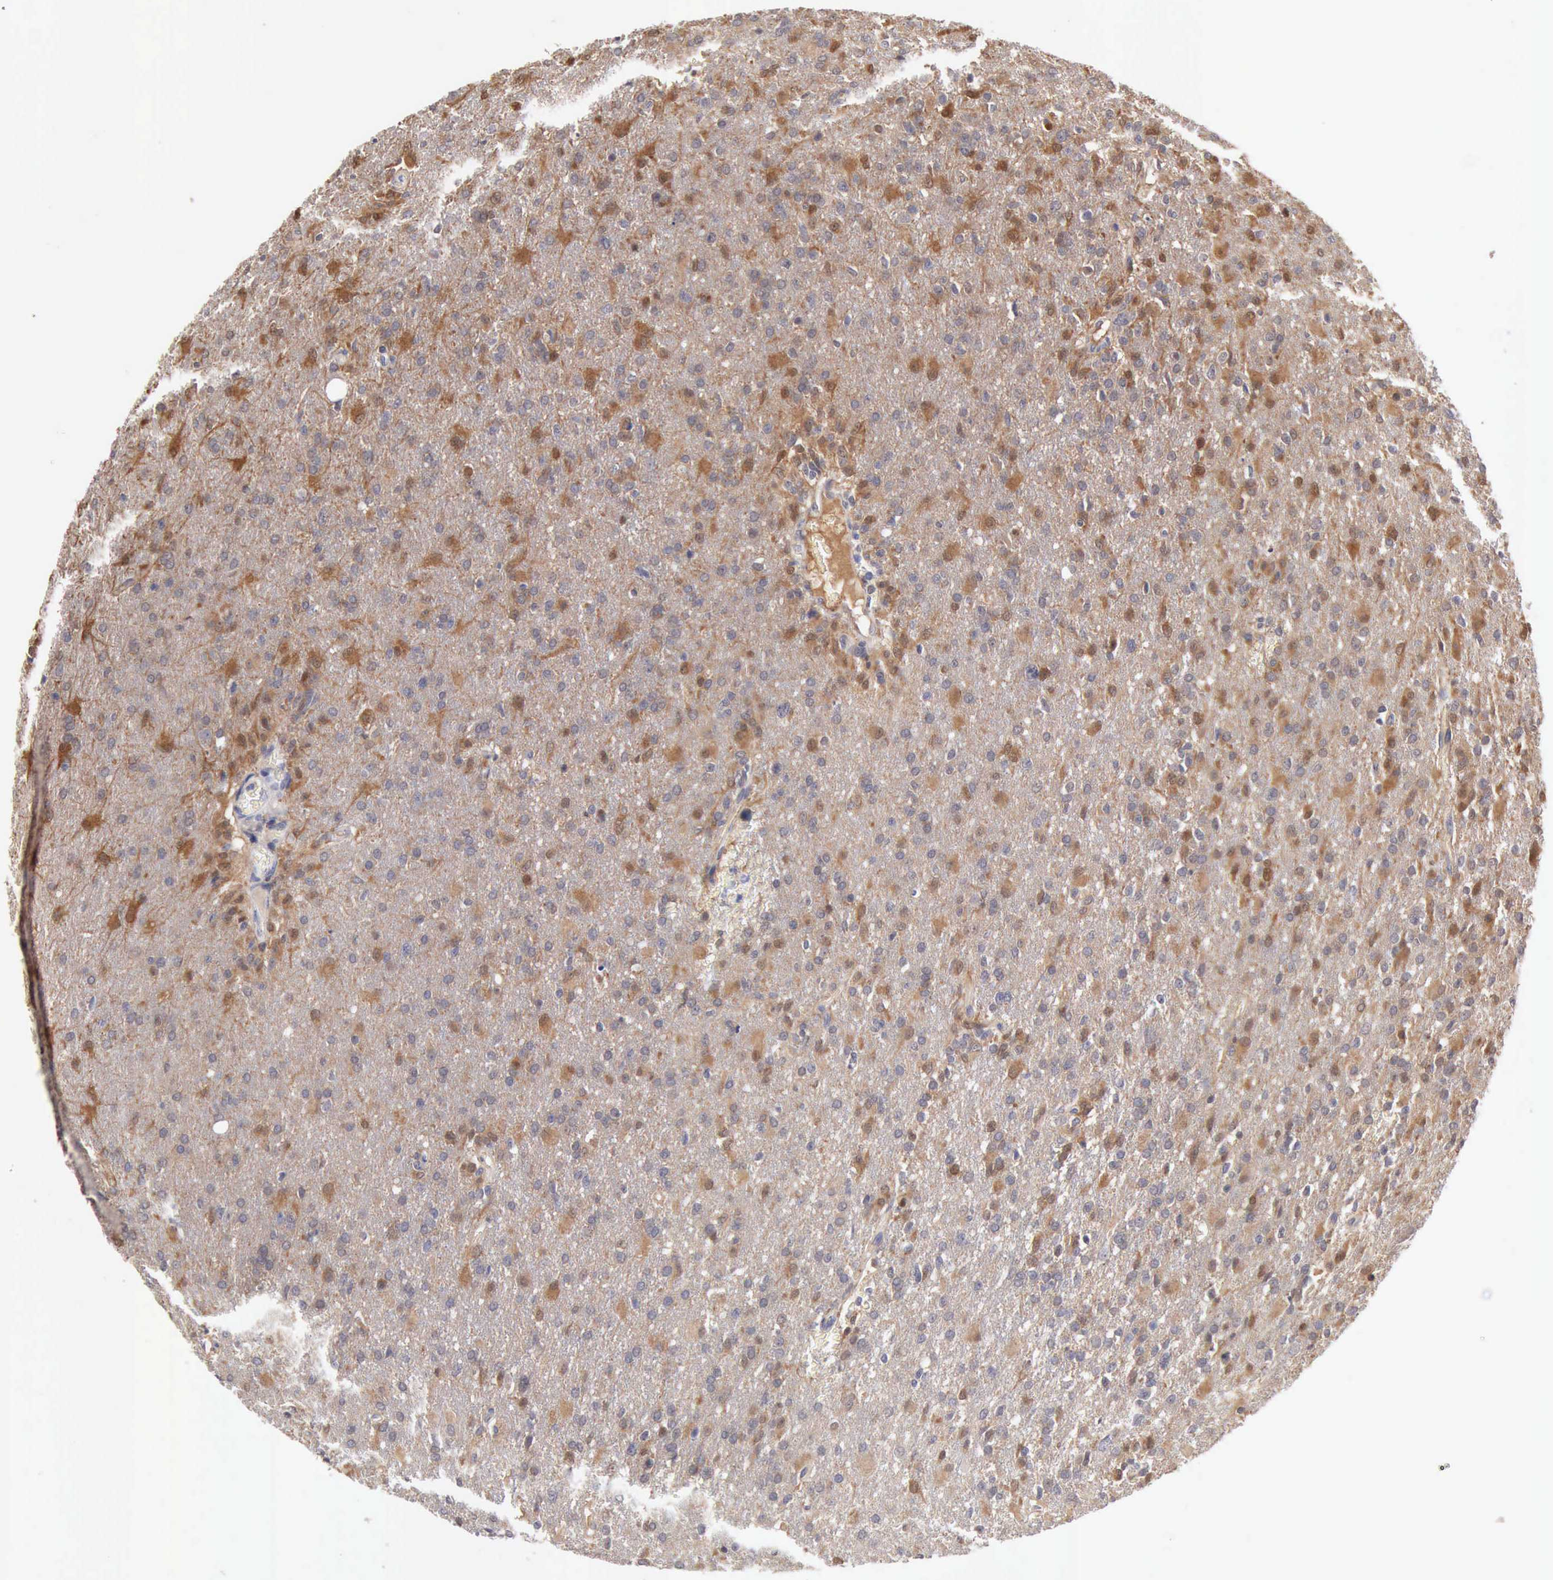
{"staining": {"intensity": "moderate", "quantity": "25%-75%", "location": "cytoplasmic/membranous"}, "tissue": "glioma", "cell_type": "Tumor cells", "image_type": "cancer", "snomed": [{"axis": "morphology", "description": "Glioma, malignant, High grade"}, {"axis": "topography", "description": "Brain"}], "caption": "Approximately 25%-75% of tumor cells in human high-grade glioma (malignant) show moderate cytoplasmic/membranous protein staining as visualized by brown immunohistochemical staining.", "gene": "PTGR2", "patient": {"sex": "male", "age": 68}}